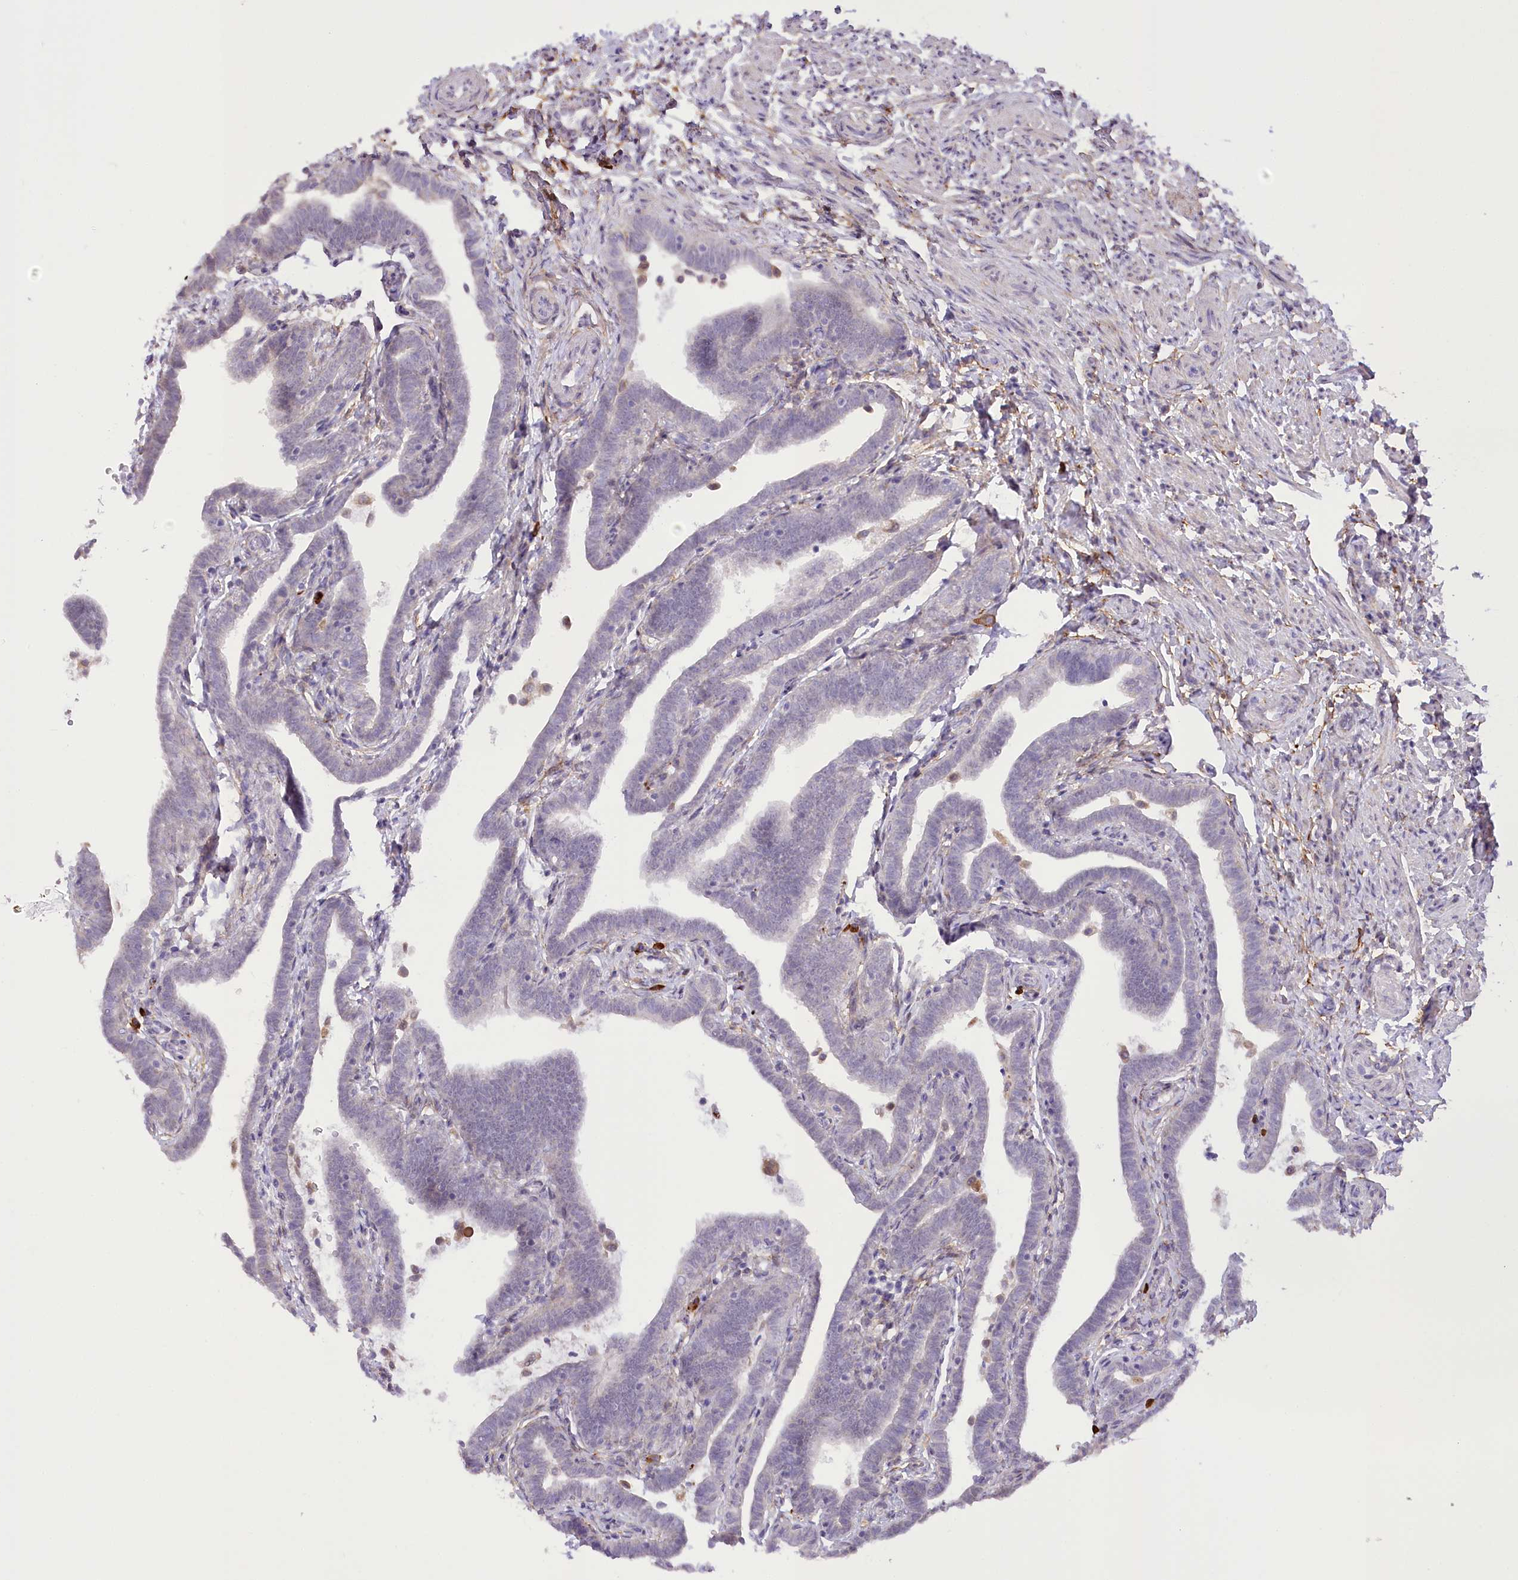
{"staining": {"intensity": "negative", "quantity": "none", "location": "none"}, "tissue": "fallopian tube", "cell_type": "Glandular cells", "image_type": "normal", "snomed": [{"axis": "morphology", "description": "Normal tissue, NOS"}, {"axis": "topography", "description": "Fallopian tube"}], "caption": "High magnification brightfield microscopy of benign fallopian tube stained with DAB (3,3'-diaminobenzidine) (brown) and counterstained with hematoxylin (blue): glandular cells show no significant staining.", "gene": "NCKAP5", "patient": {"sex": "female", "age": 36}}